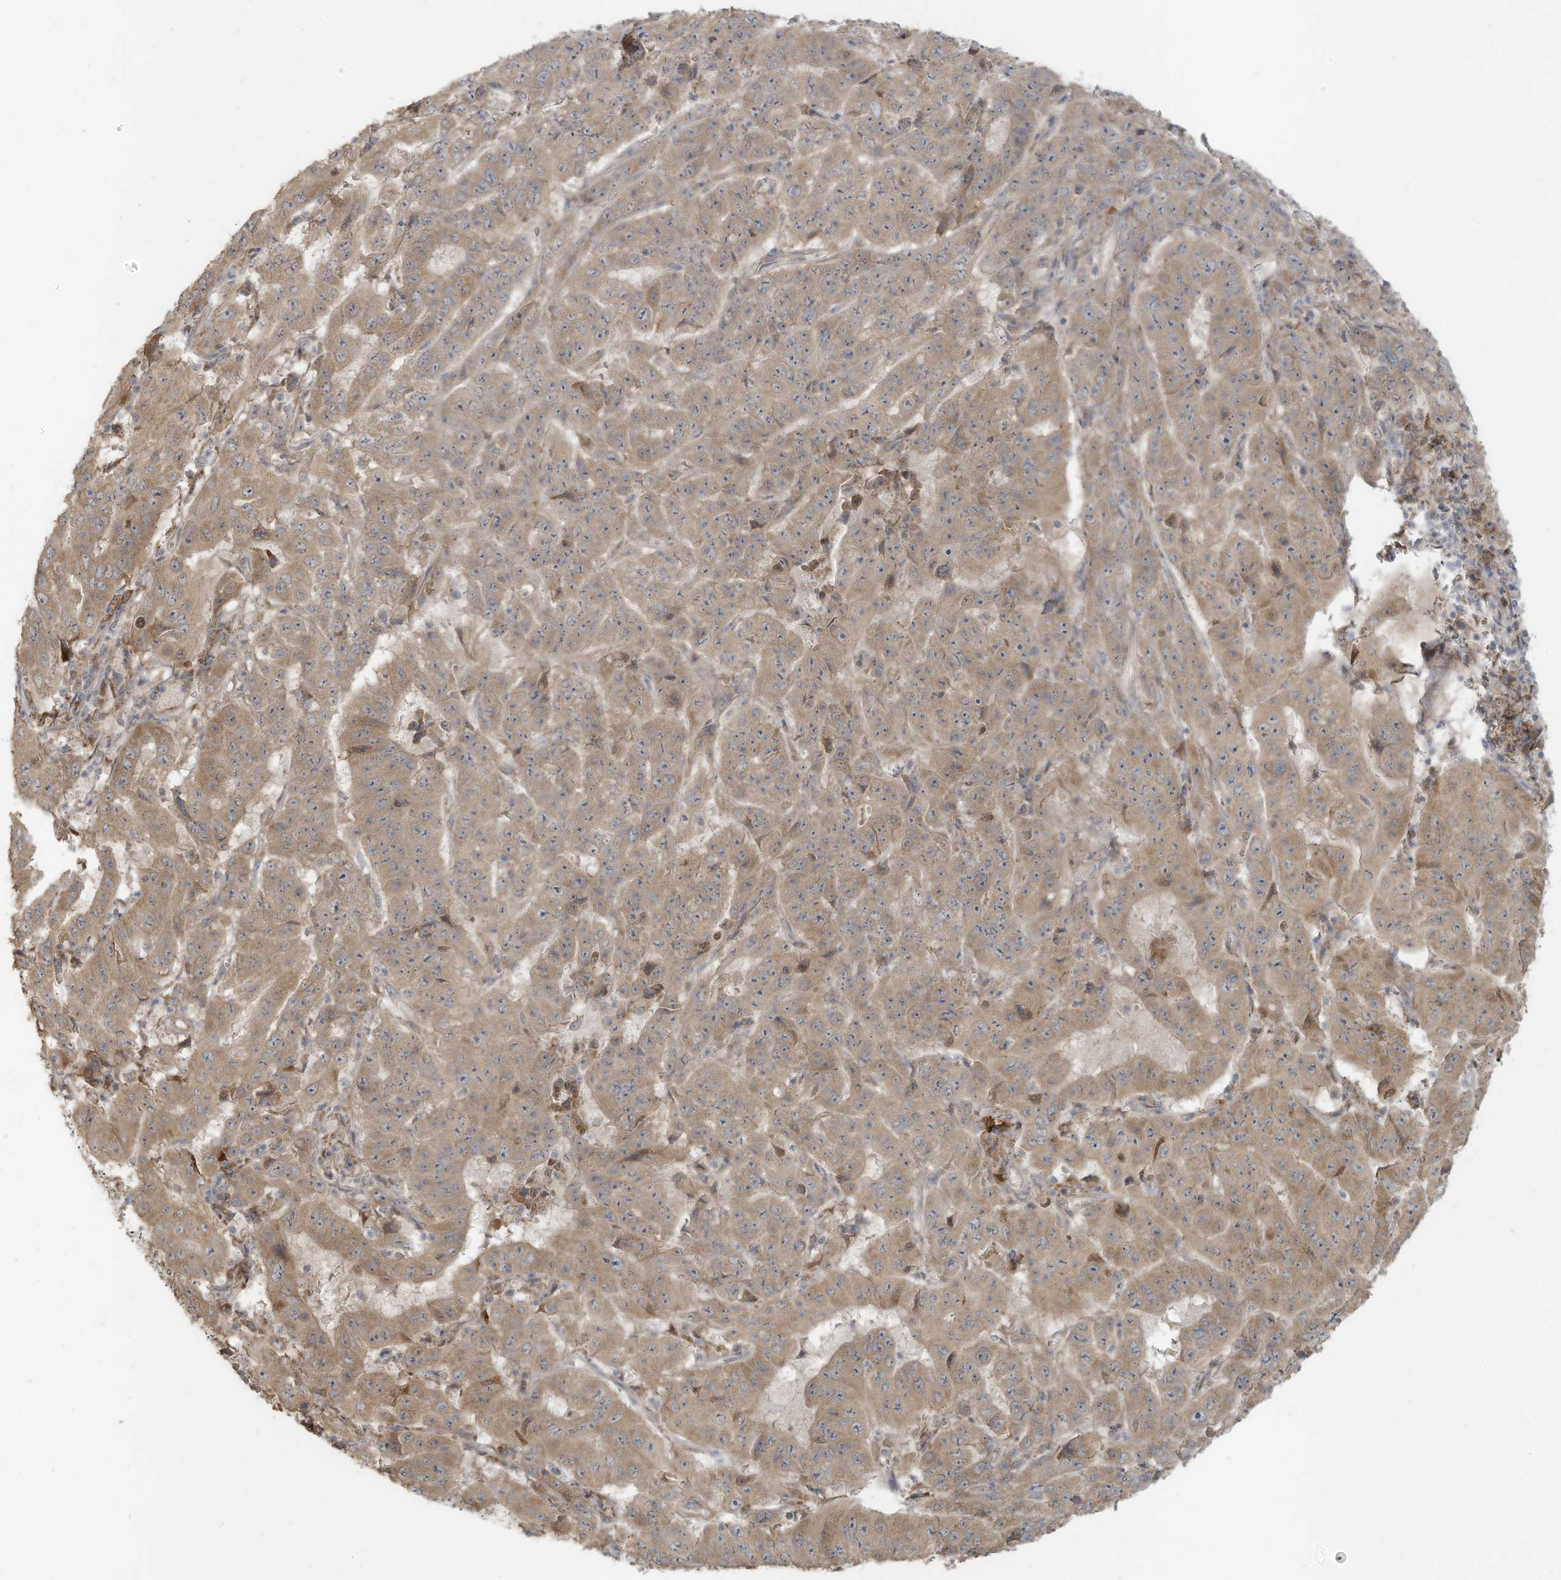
{"staining": {"intensity": "weak", "quantity": ">75%", "location": "cytoplasmic/membranous"}, "tissue": "pancreatic cancer", "cell_type": "Tumor cells", "image_type": "cancer", "snomed": [{"axis": "morphology", "description": "Adenocarcinoma, NOS"}, {"axis": "topography", "description": "Pancreas"}], "caption": "Pancreatic cancer (adenocarcinoma) was stained to show a protein in brown. There is low levels of weak cytoplasmic/membranous positivity in about >75% of tumor cells. (DAB = brown stain, brightfield microscopy at high magnification).", "gene": "MAGIX", "patient": {"sex": "male", "age": 63}}